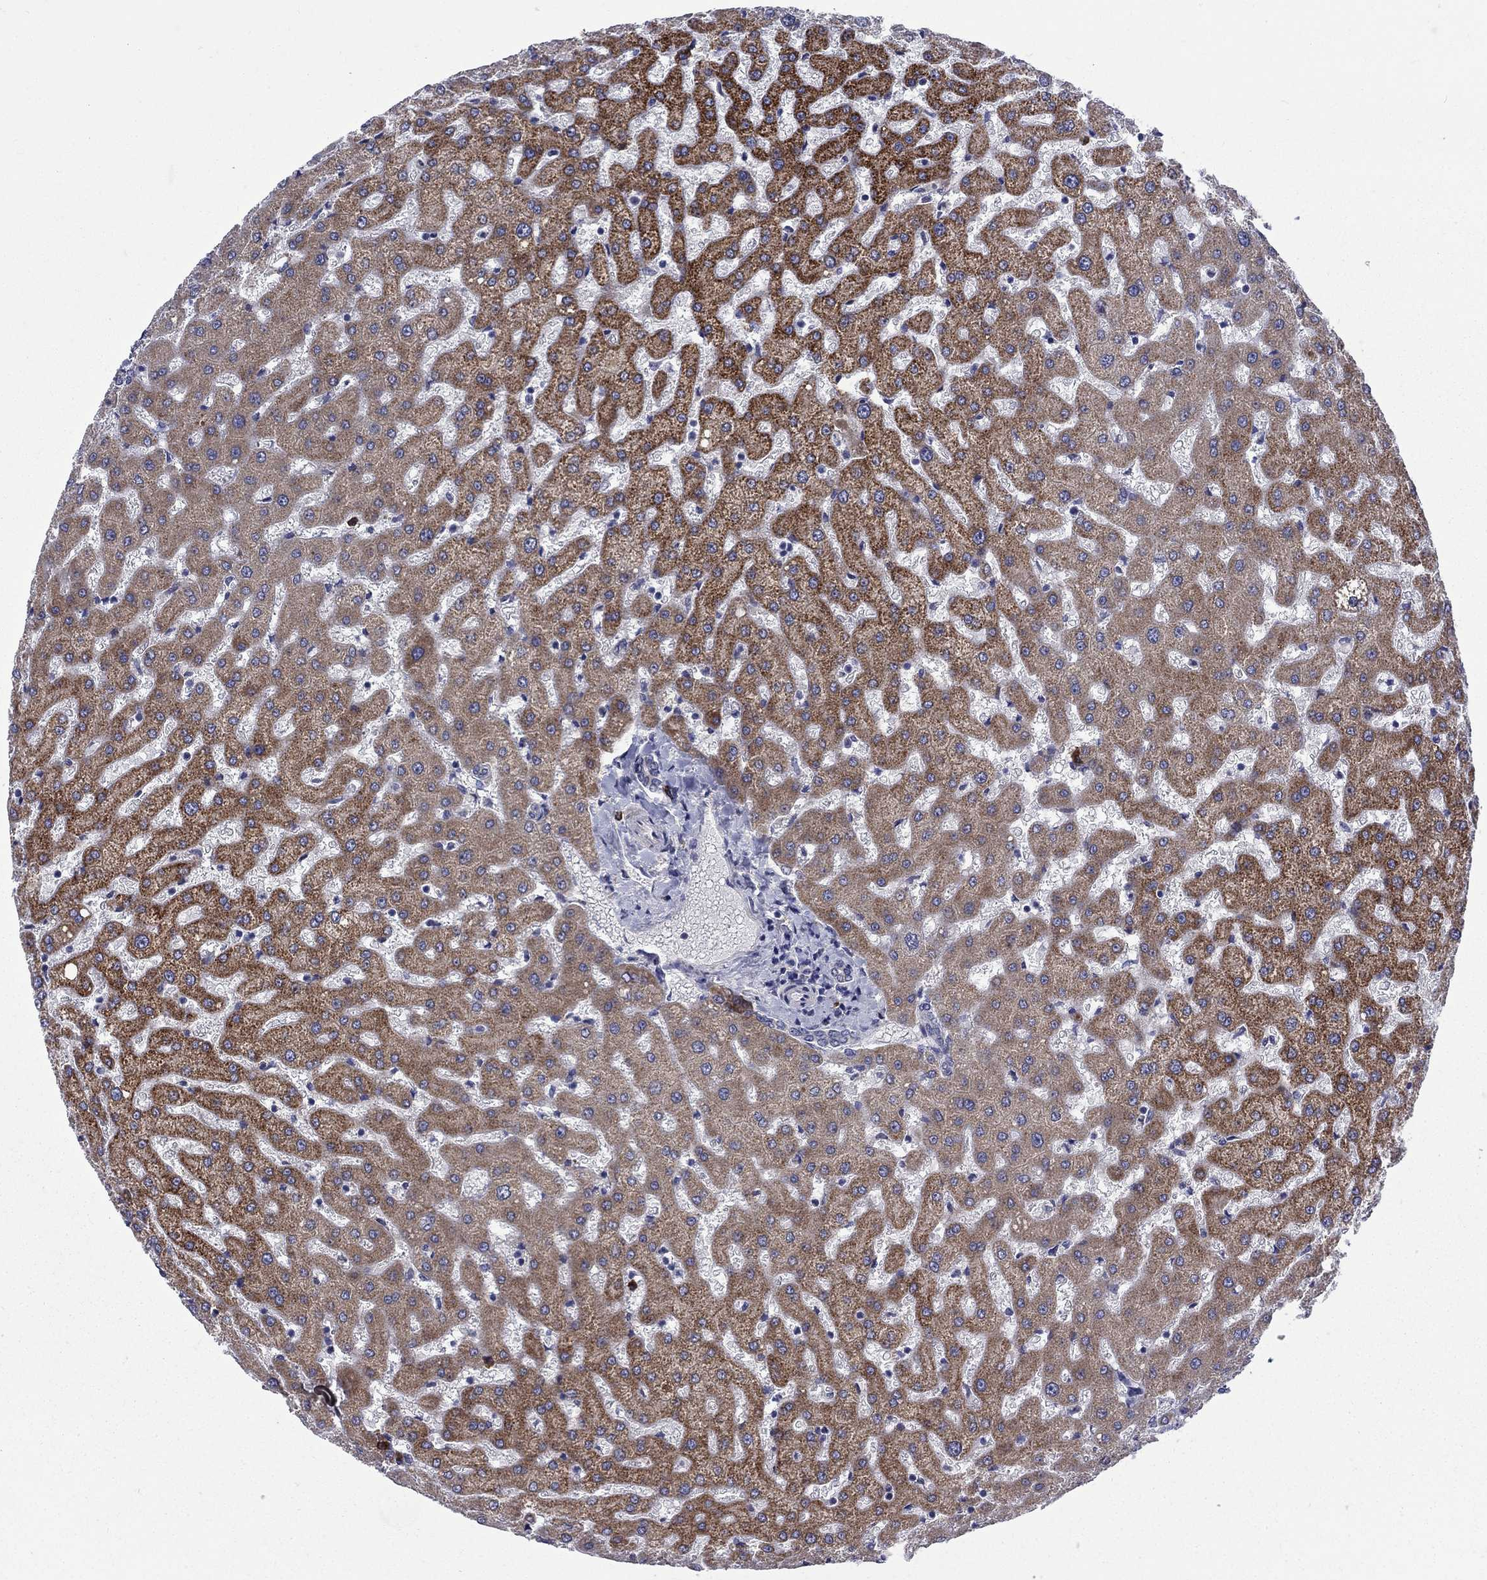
{"staining": {"intensity": "negative", "quantity": "none", "location": "none"}, "tissue": "liver", "cell_type": "Cholangiocytes", "image_type": "normal", "snomed": [{"axis": "morphology", "description": "Normal tissue, NOS"}, {"axis": "topography", "description": "Liver"}], "caption": "Benign liver was stained to show a protein in brown. There is no significant positivity in cholangiocytes.", "gene": "ASNS", "patient": {"sex": "female", "age": 50}}